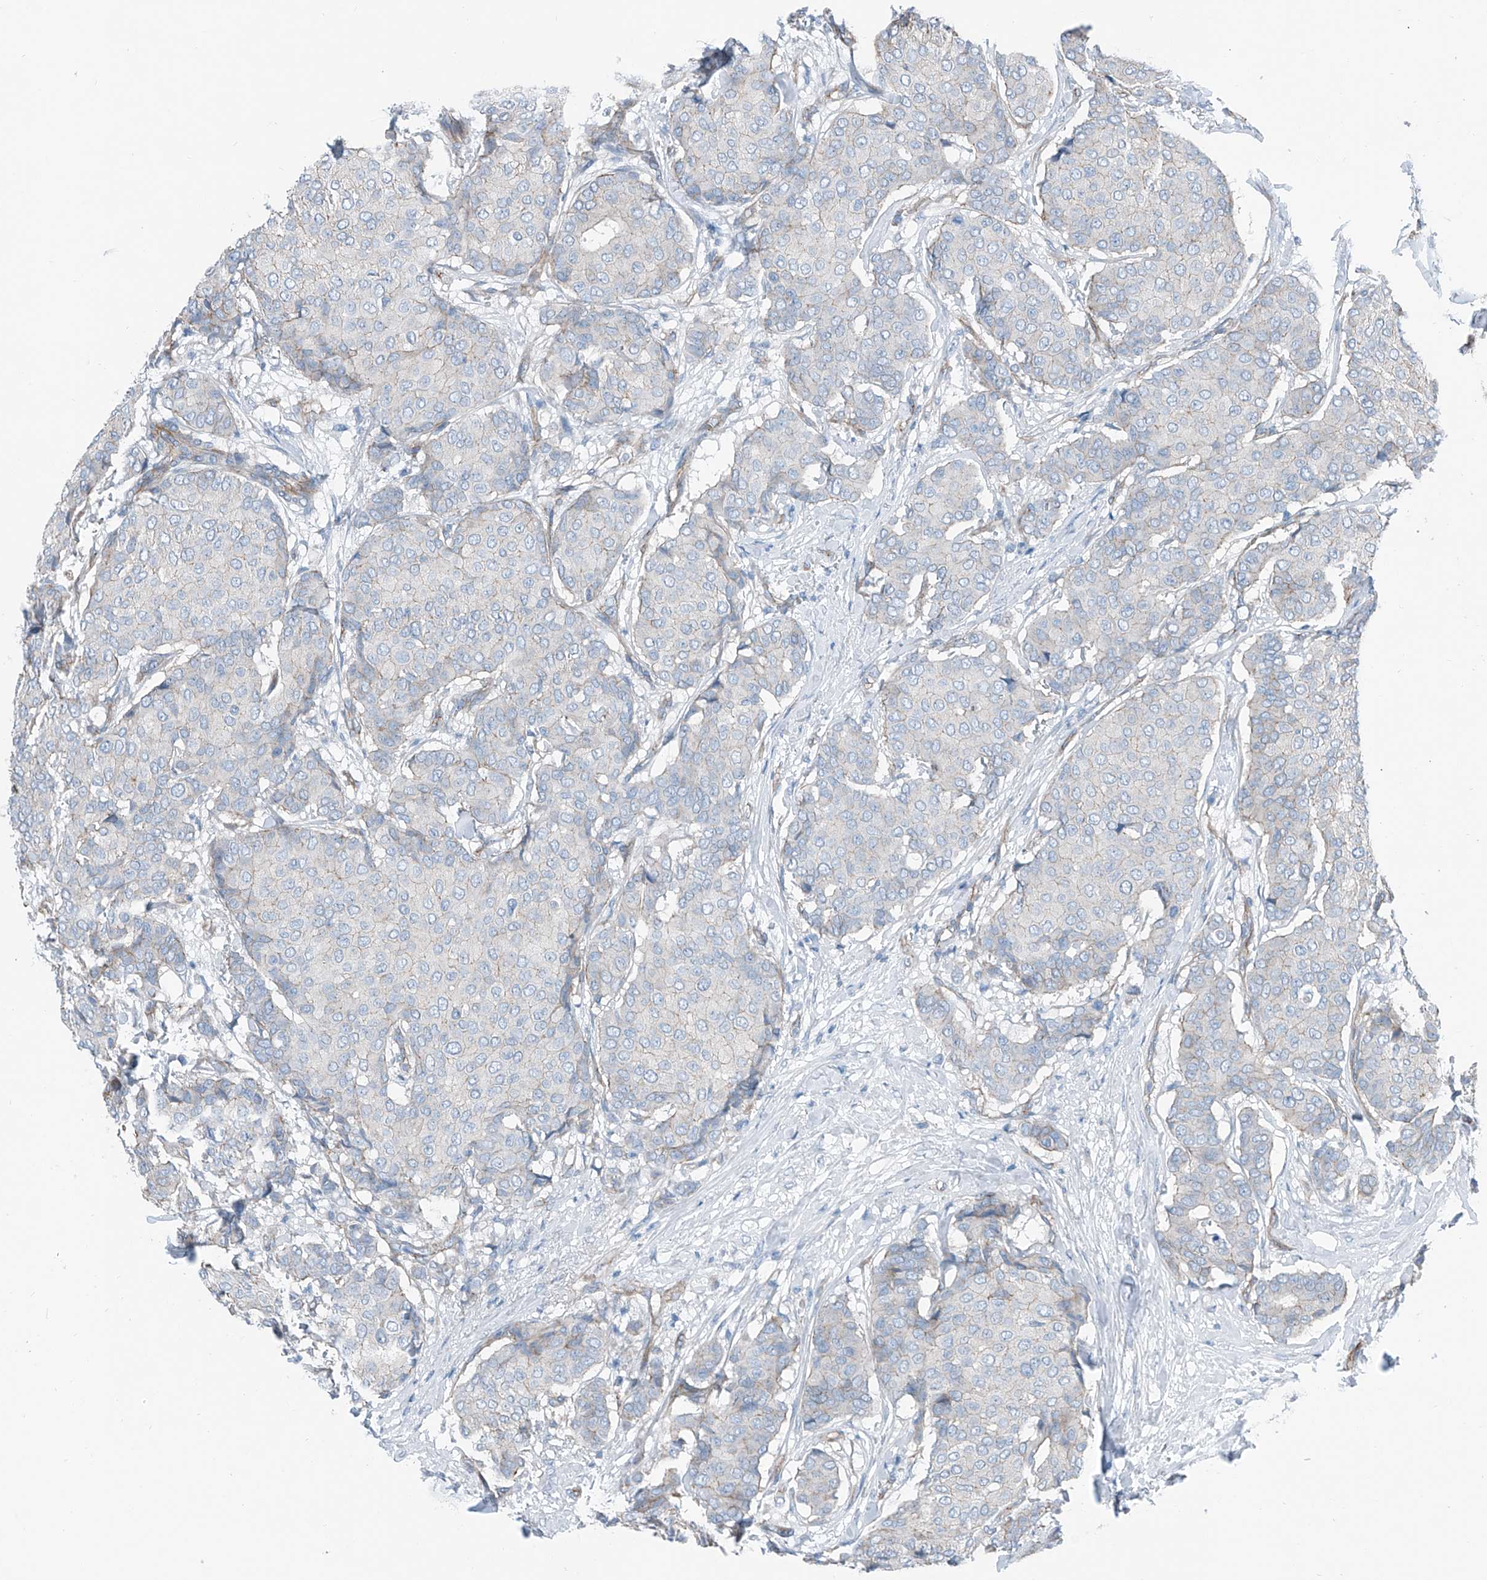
{"staining": {"intensity": "negative", "quantity": "none", "location": "none"}, "tissue": "breast cancer", "cell_type": "Tumor cells", "image_type": "cancer", "snomed": [{"axis": "morphology", "description": "Duct carcinoma"}, {"axis": "topography", "description": "Breast"}], "caption": "Tumor cells show no significant expression in intraductal carcinoma (breast).", "gene": "THEMIS2", "patient": {"sex": "female", "age": 75}}